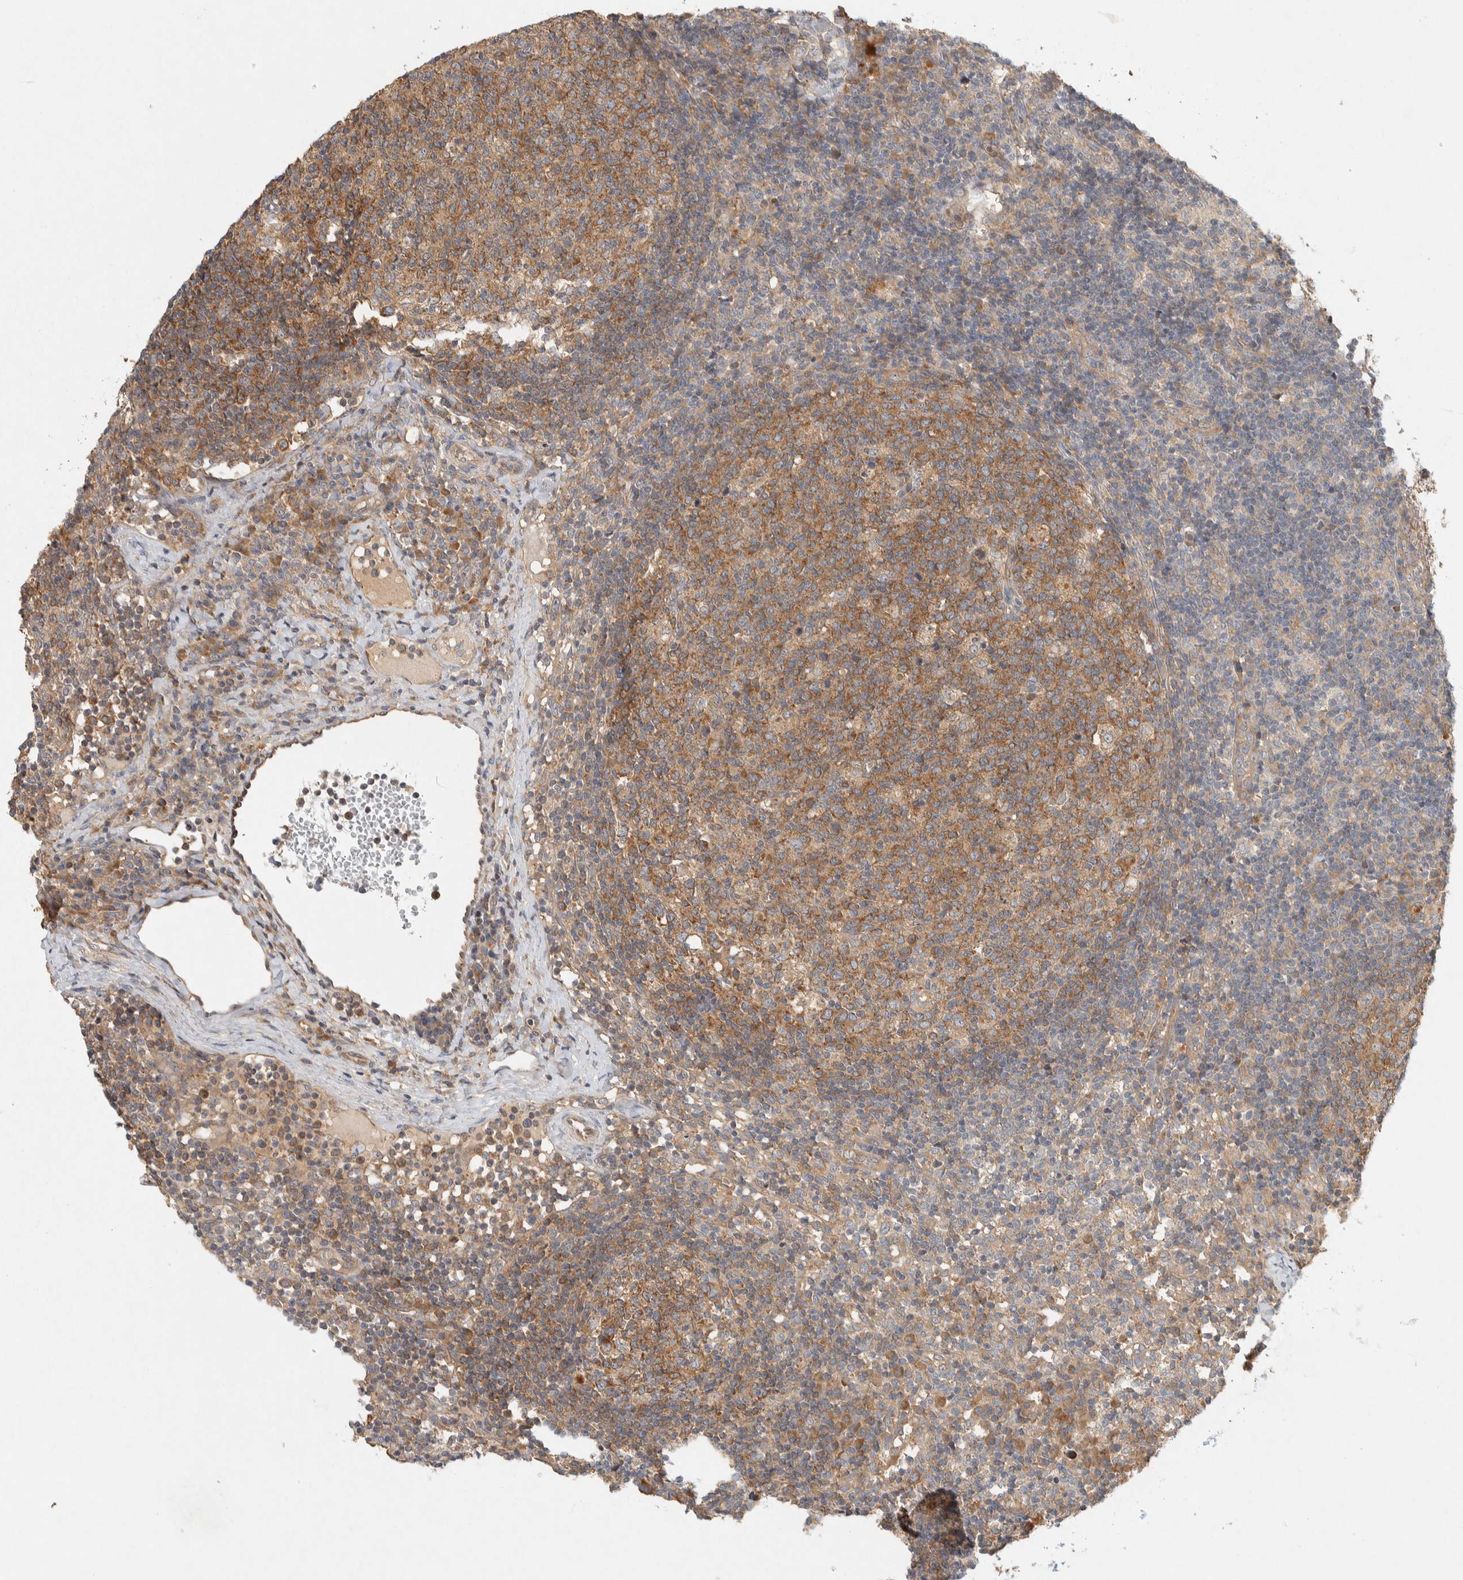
{"staining": {"intensity": "moderate", "quantity": ">75%", "location": "cytoplasmic/membranous"}, "tissue": "lymph node", "cell_type": "Germinal center cells", "image_type": "normal", "snomed": [{"axis": "morphology", "description": "Normal tissue, NOS"}, {"axis": "morphology", "description": "Inflammation, NOS"}, {"axis": "topography", "description": "Lymph node"}], "caption": "This micrograph displays immunohistochemistry (IHC) staining of benign lymph node, with medium moderate cytoplasmic/membranous expression in about >75% of germinal center cells.", "gene": "PXK", "patient": {"sex": "male", "age": 55}}